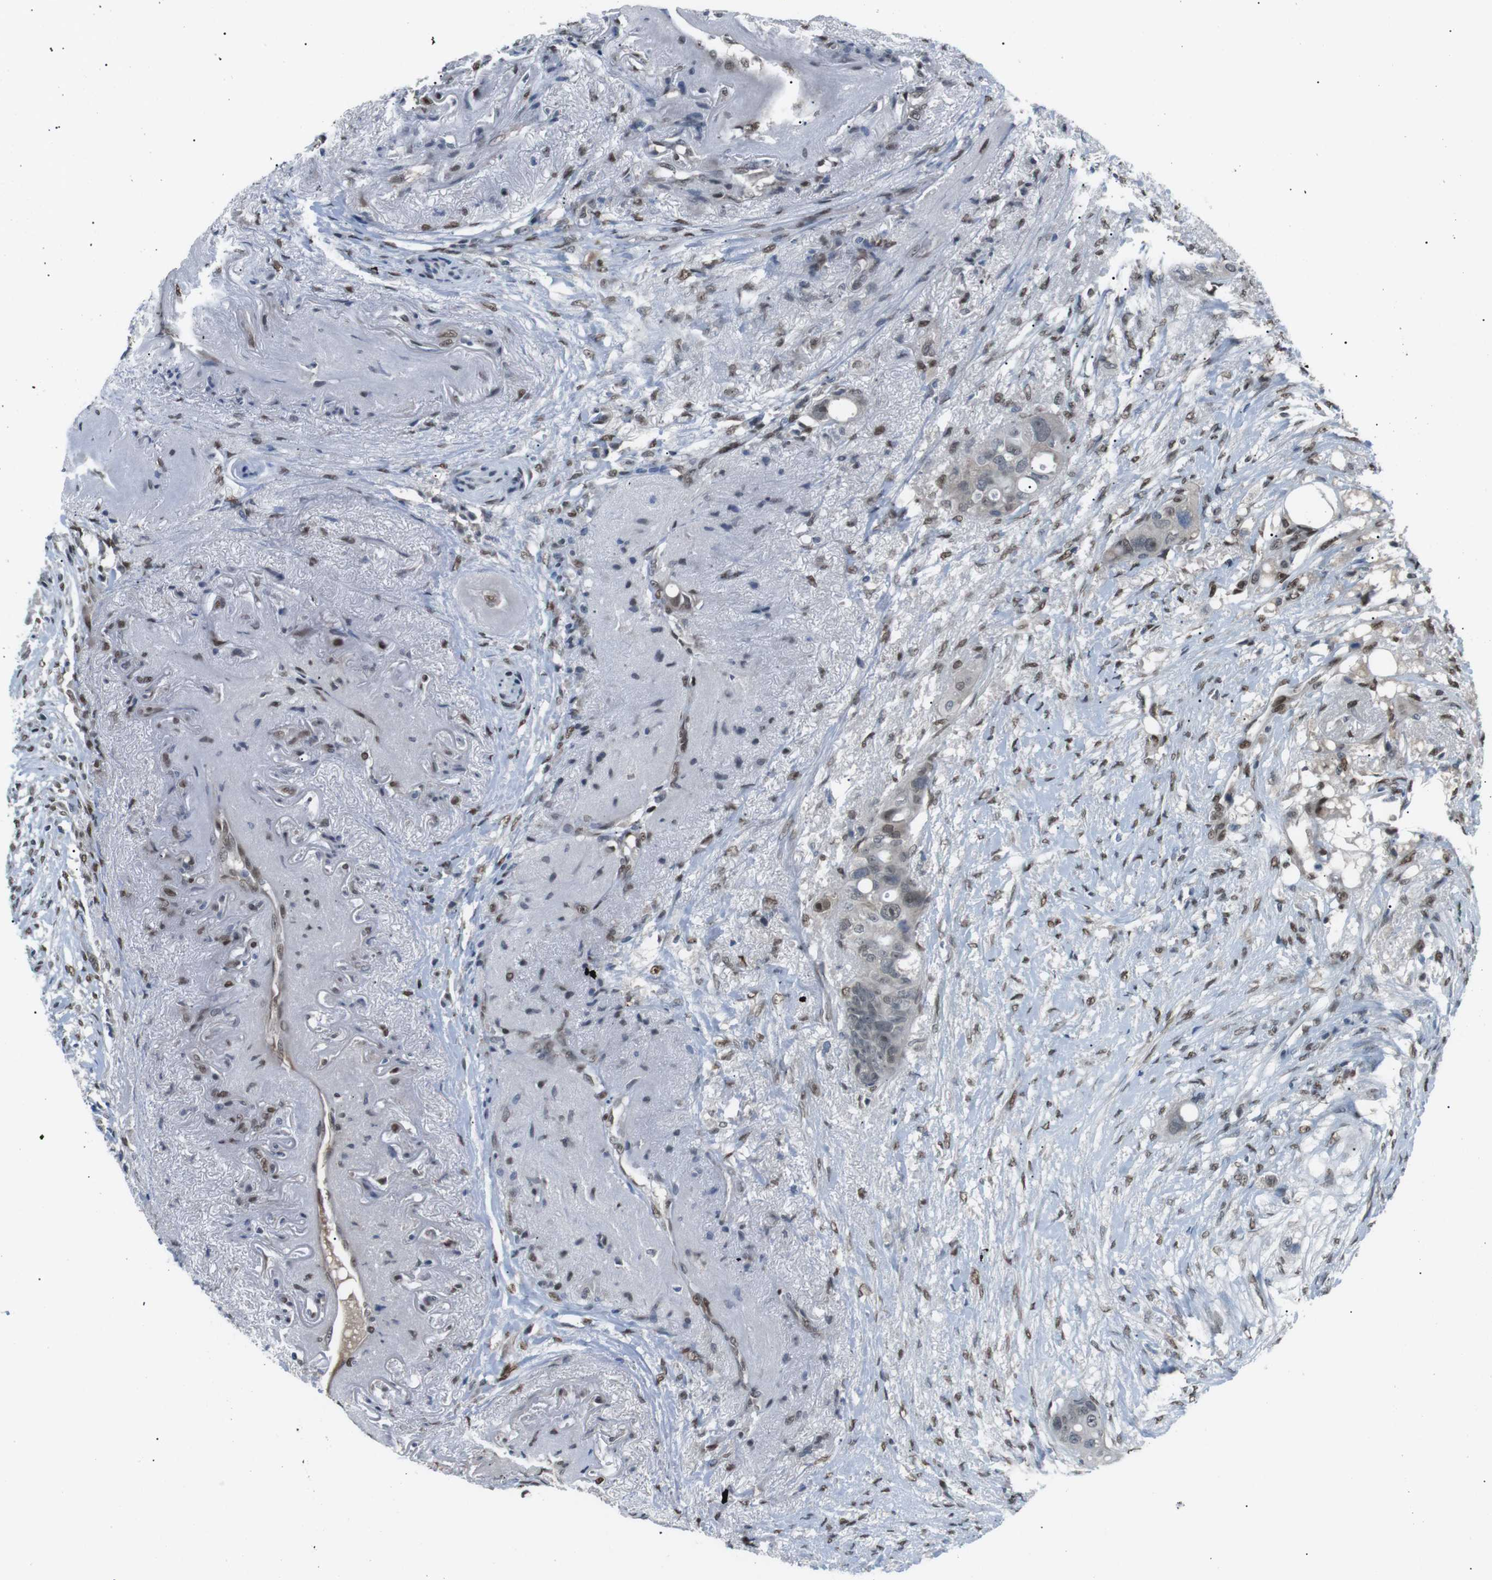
{"staining": {"intensity": "weak", "quantity": "25%-75%", "location": "nuclear"}, "tissue": "colorectal cancer", "cell_type": "Tumor cells", "image_type": "cancer", "snomed": [{"axis": "morphology", "description": "Adenocarcinoma, NOS"}, {"axis": "topography", "description": "Colon"}], "caption": "High-power microscopy captured an immunohistochemistry (IHC) photomicrograph of colorectal cancer, revealing weak nuclear expression in about 25%-75% of tumor cells.", "gene": "SRPK2", "patient": {"sex": "female", "age": 57}}